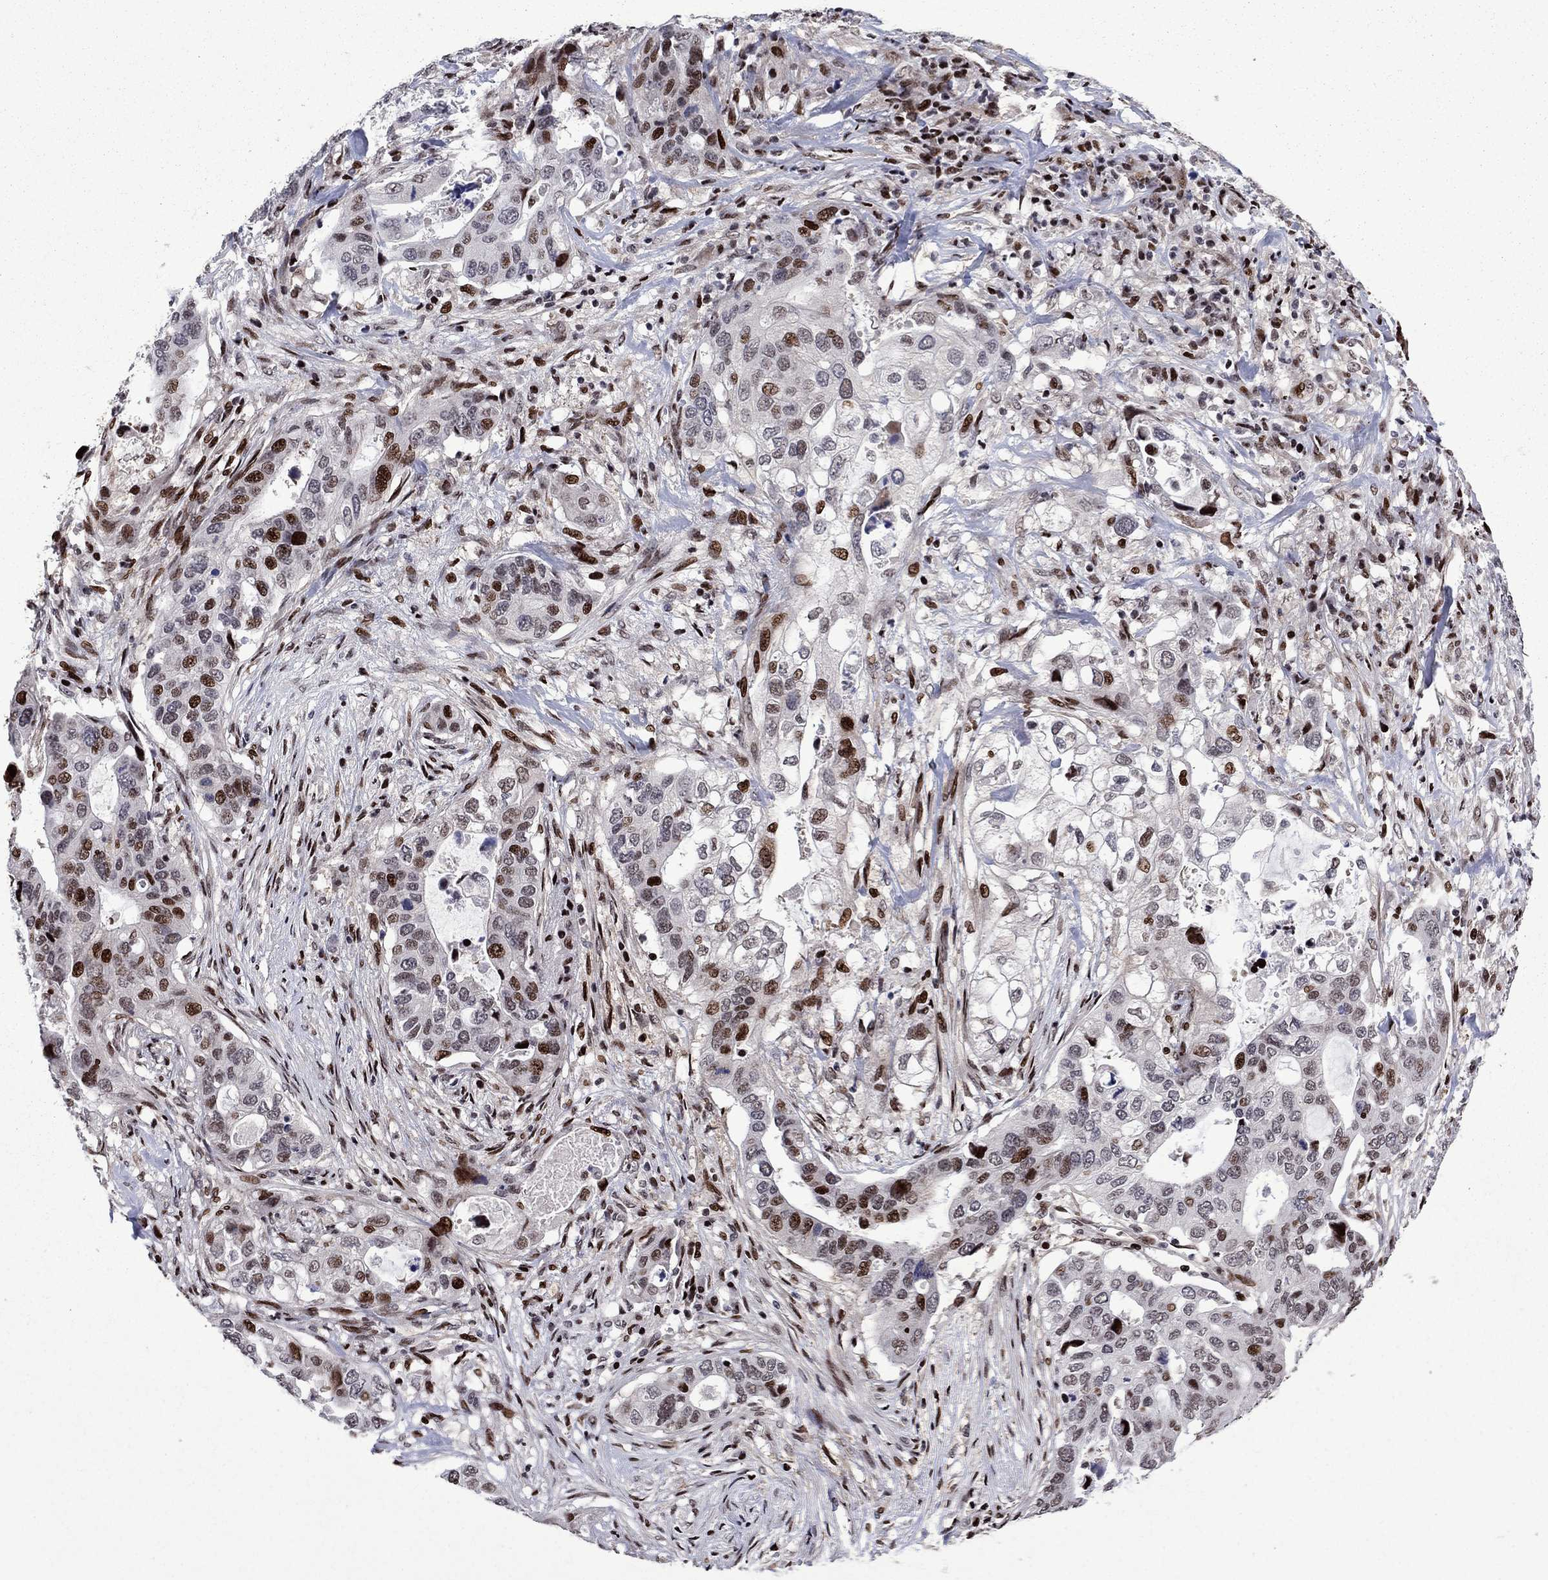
{"staining": {"intensity": "strong", "quantity": "25%-75%", "location": "nuclear"}, "tissue": "stomach cancer", "cell_type": "Tumor cells", "image_type": "cancer", "snomed": [{"axis": "morphology", "description": "Adenocarcinoma, NOS"}, {"axis": "topography", "description": "Stomach"}], "caption": "This image displays adenocarcinoma (stomach) stained with IHC to label a protein in brown. The nuclear of tumor cells show strong positivity for the protein. Nuclei are counter-stained blue.", "gene": "LIMK1", "patient": {"sex": "male", "age": 54}}